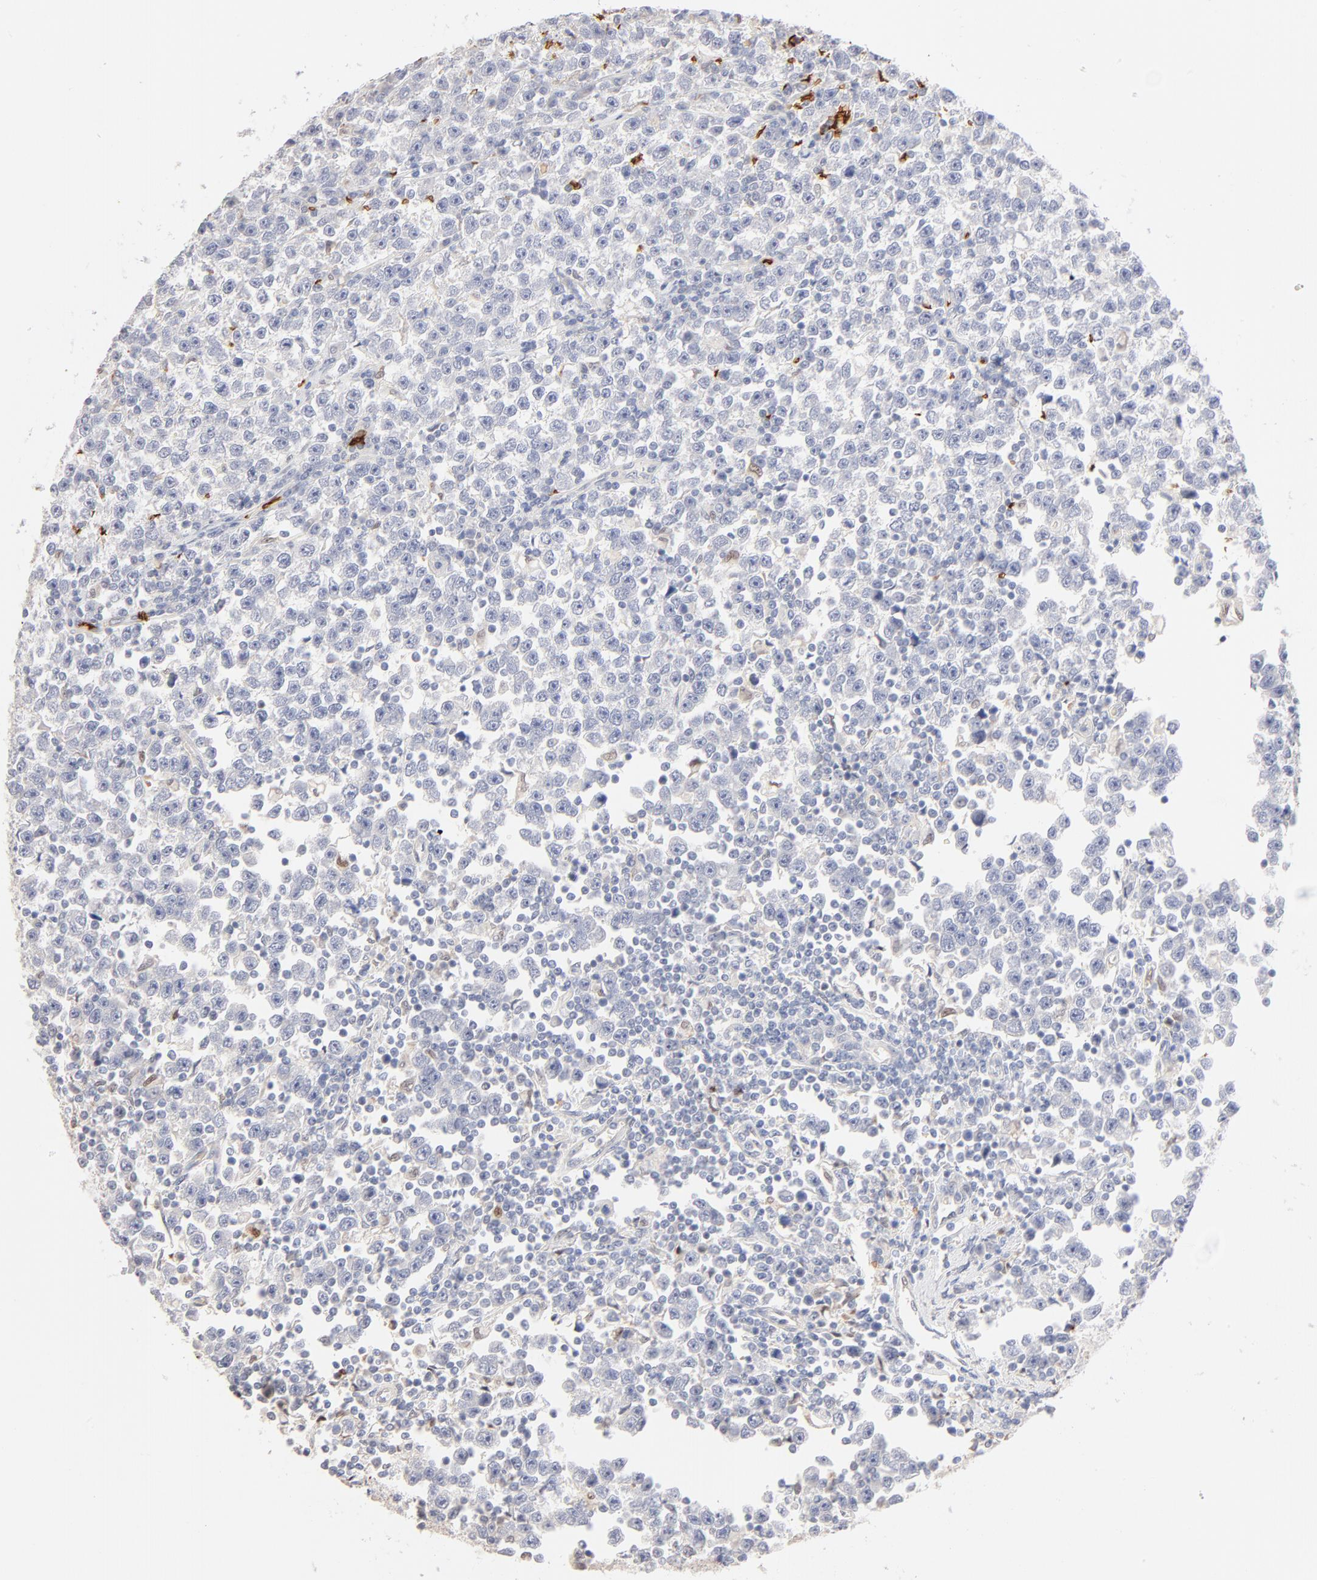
{"staining": {"intensity": "negative", "quantity": "none", "location": "none"}, "tissue": "testis cancer", "cell_type": "Tumor cells", "image_type": "cancer", "snomed": [{"axis": "morphology", "description": "Seminoma, NOS"}, {"axis": "topography", "description": "Testis"}], "caption": "DAB immunohistochemical staining of testis seminoma reveals no significant staining in tumor cells. Nuclei are stained in blue.", "gene": "SPTB", "patient": {"sex": "male", "age": 43}}